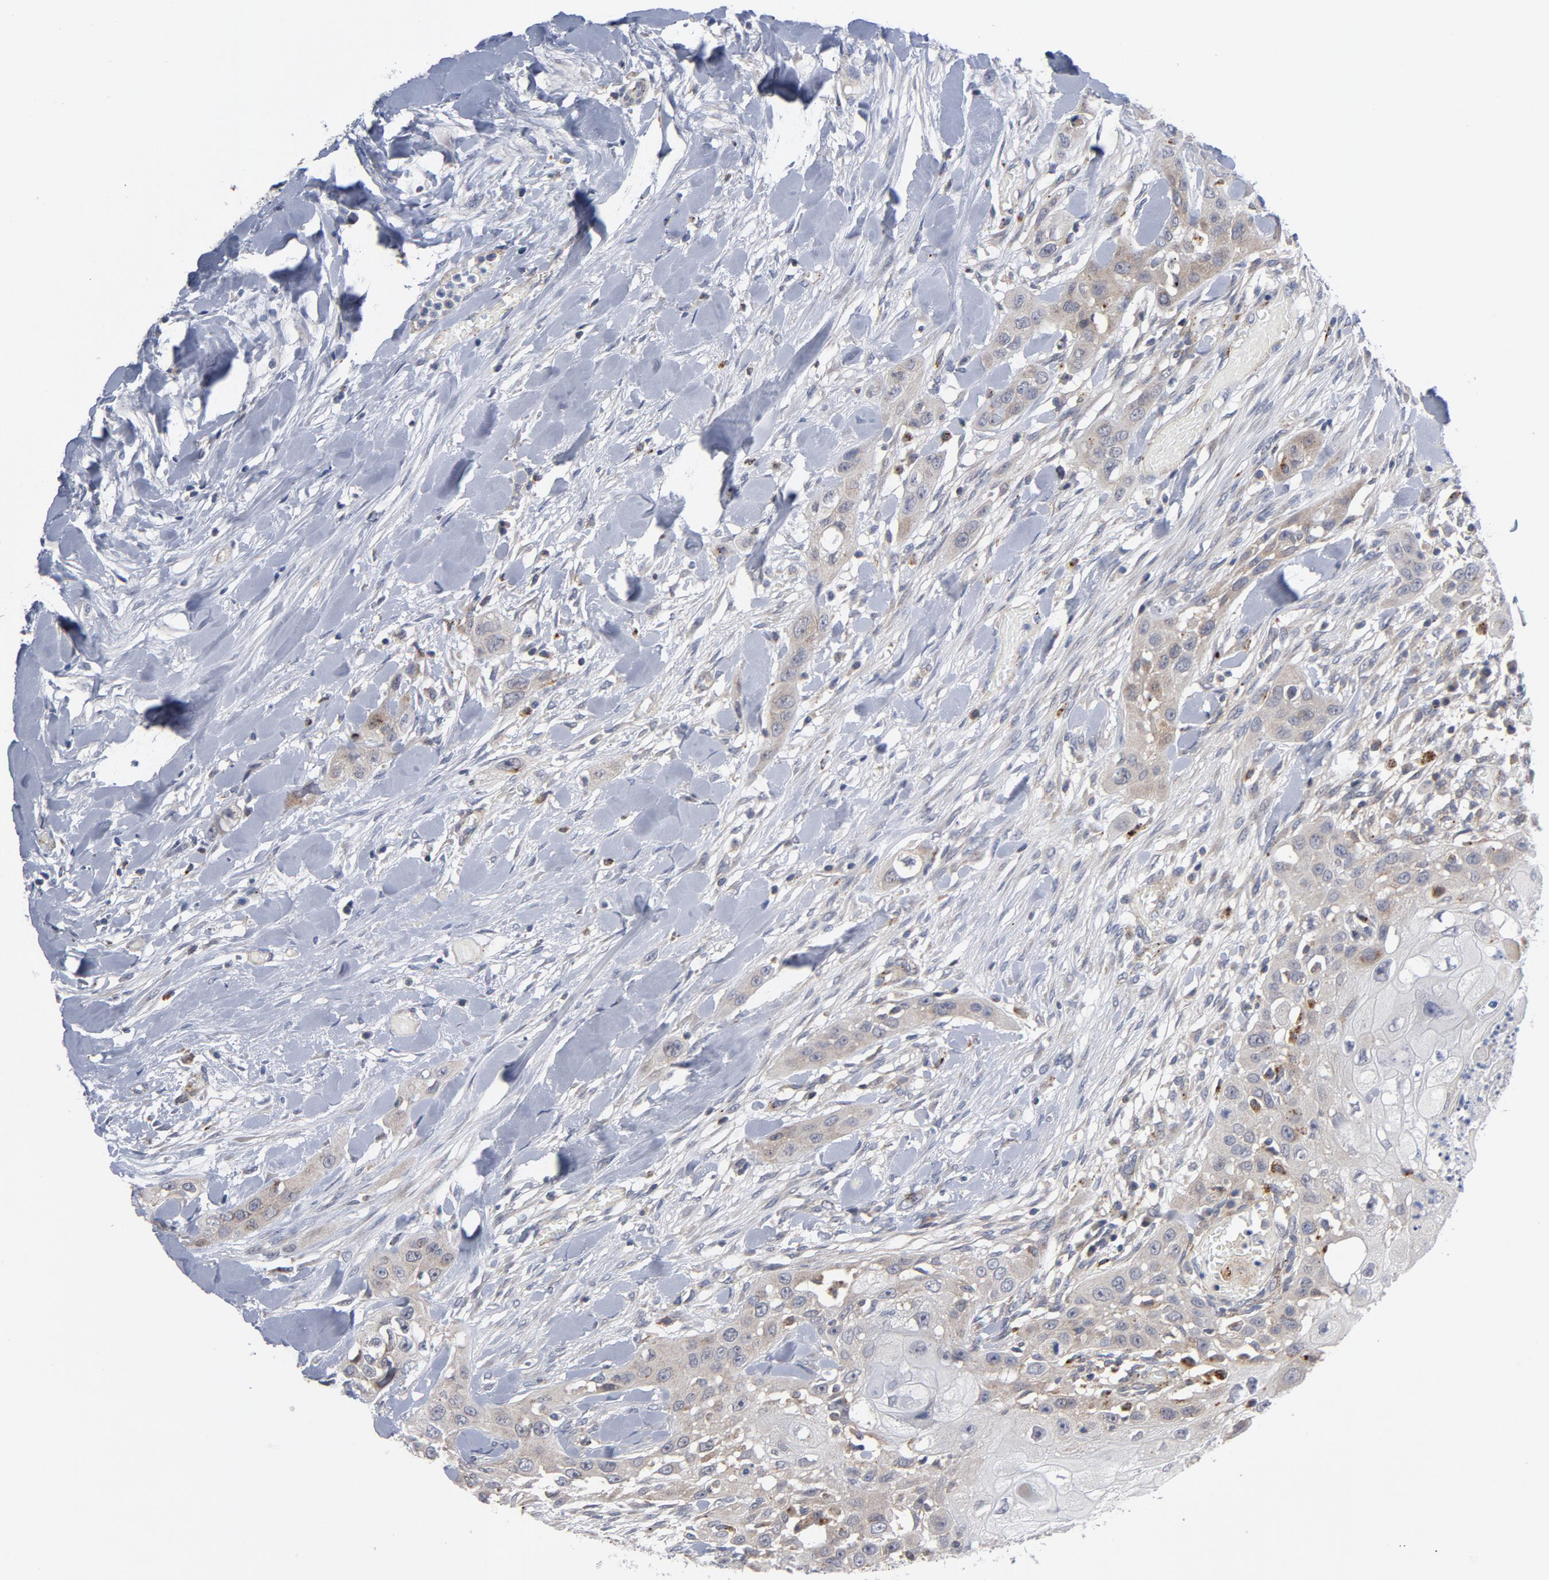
{"staining": {"intensity": "weak", "quantity": "<25%", "location": "cytoplasmic/membranous"}, "tissue": "head and neck cancer", "cell_type": "Tumor cells", "image_type": "cancer", "snomed": [{"axis": "morphology", "description": "Neoplasm, malignant, NOS"}, {"axis": "topography", "description": "Salivary gland"}, {"axis": "topography", "description": "Head-Neck"}], "caption": "Tumor cells are negative for brown protein staining in head and neck malignant neoplasm. (Stains: DAB (3,3'-diaminobenzidine) immunohistochemistry (IHC) with hematoxylin counter stain, Microscopy: brightfield microscopy at high magnification).", "gene": "AKT2", "patient": {"sex": "male", "age": 43}}